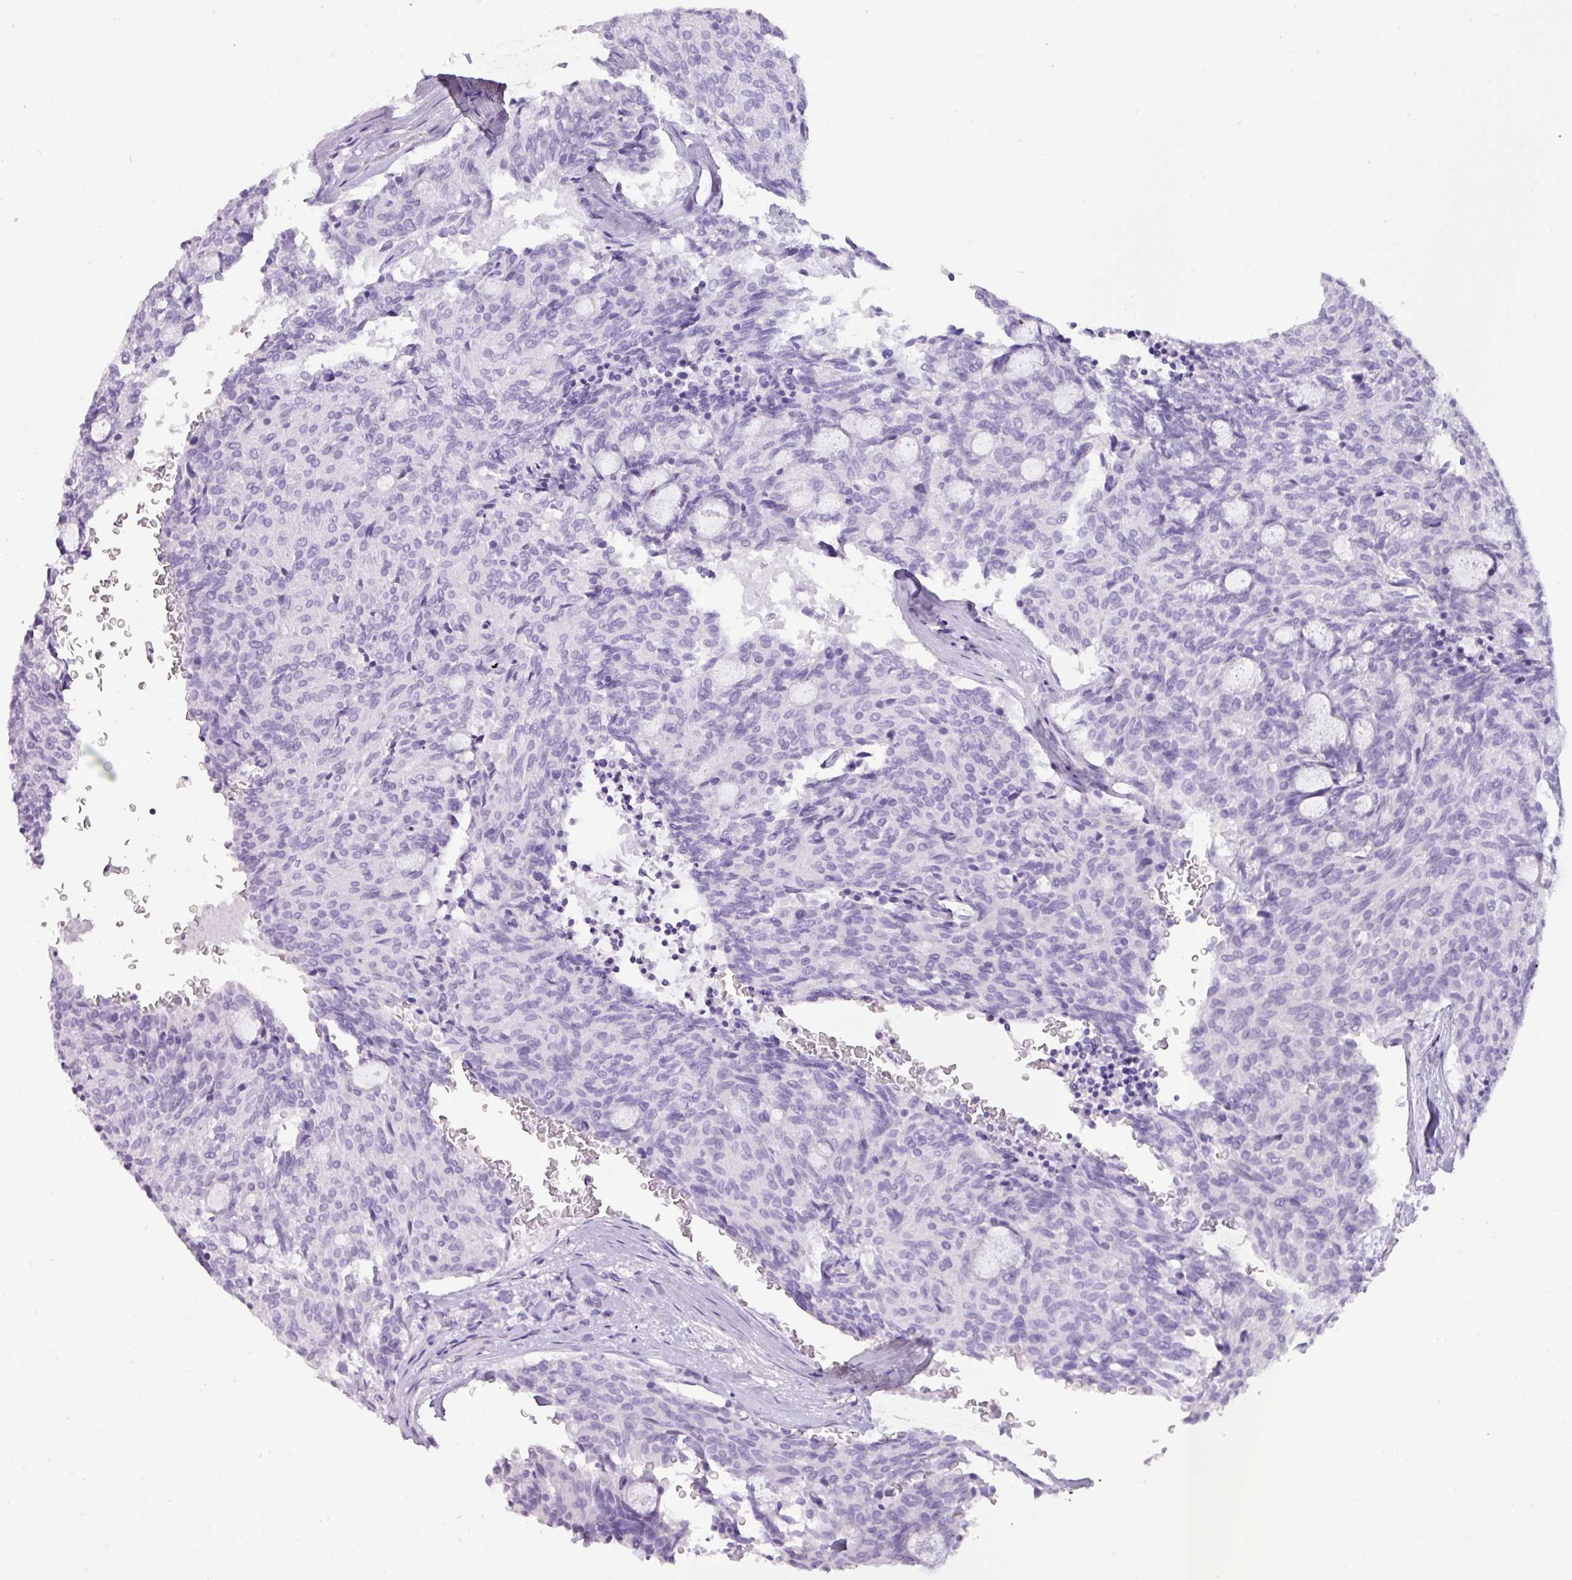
{"staining": {"intensity": "negative", "quantity": "none", "location": "none"}, "tissue": "carcinoid", "cell_type": "Tumor cells", "image_type": "cancer", "snomed": [{"axis": "morphology", "description": "Carcinoid, malignant, NOS"}, {"axis": "topography", "description": "Pancreas"}], "caption": "Immunohistochemistry (IHC) photomicrograph of carcinoid stained for a protein (brown), which exhibits no positivity in tumor cells.", "gene": "TNP1", "patient": {"sex": "female", "age": 54}}